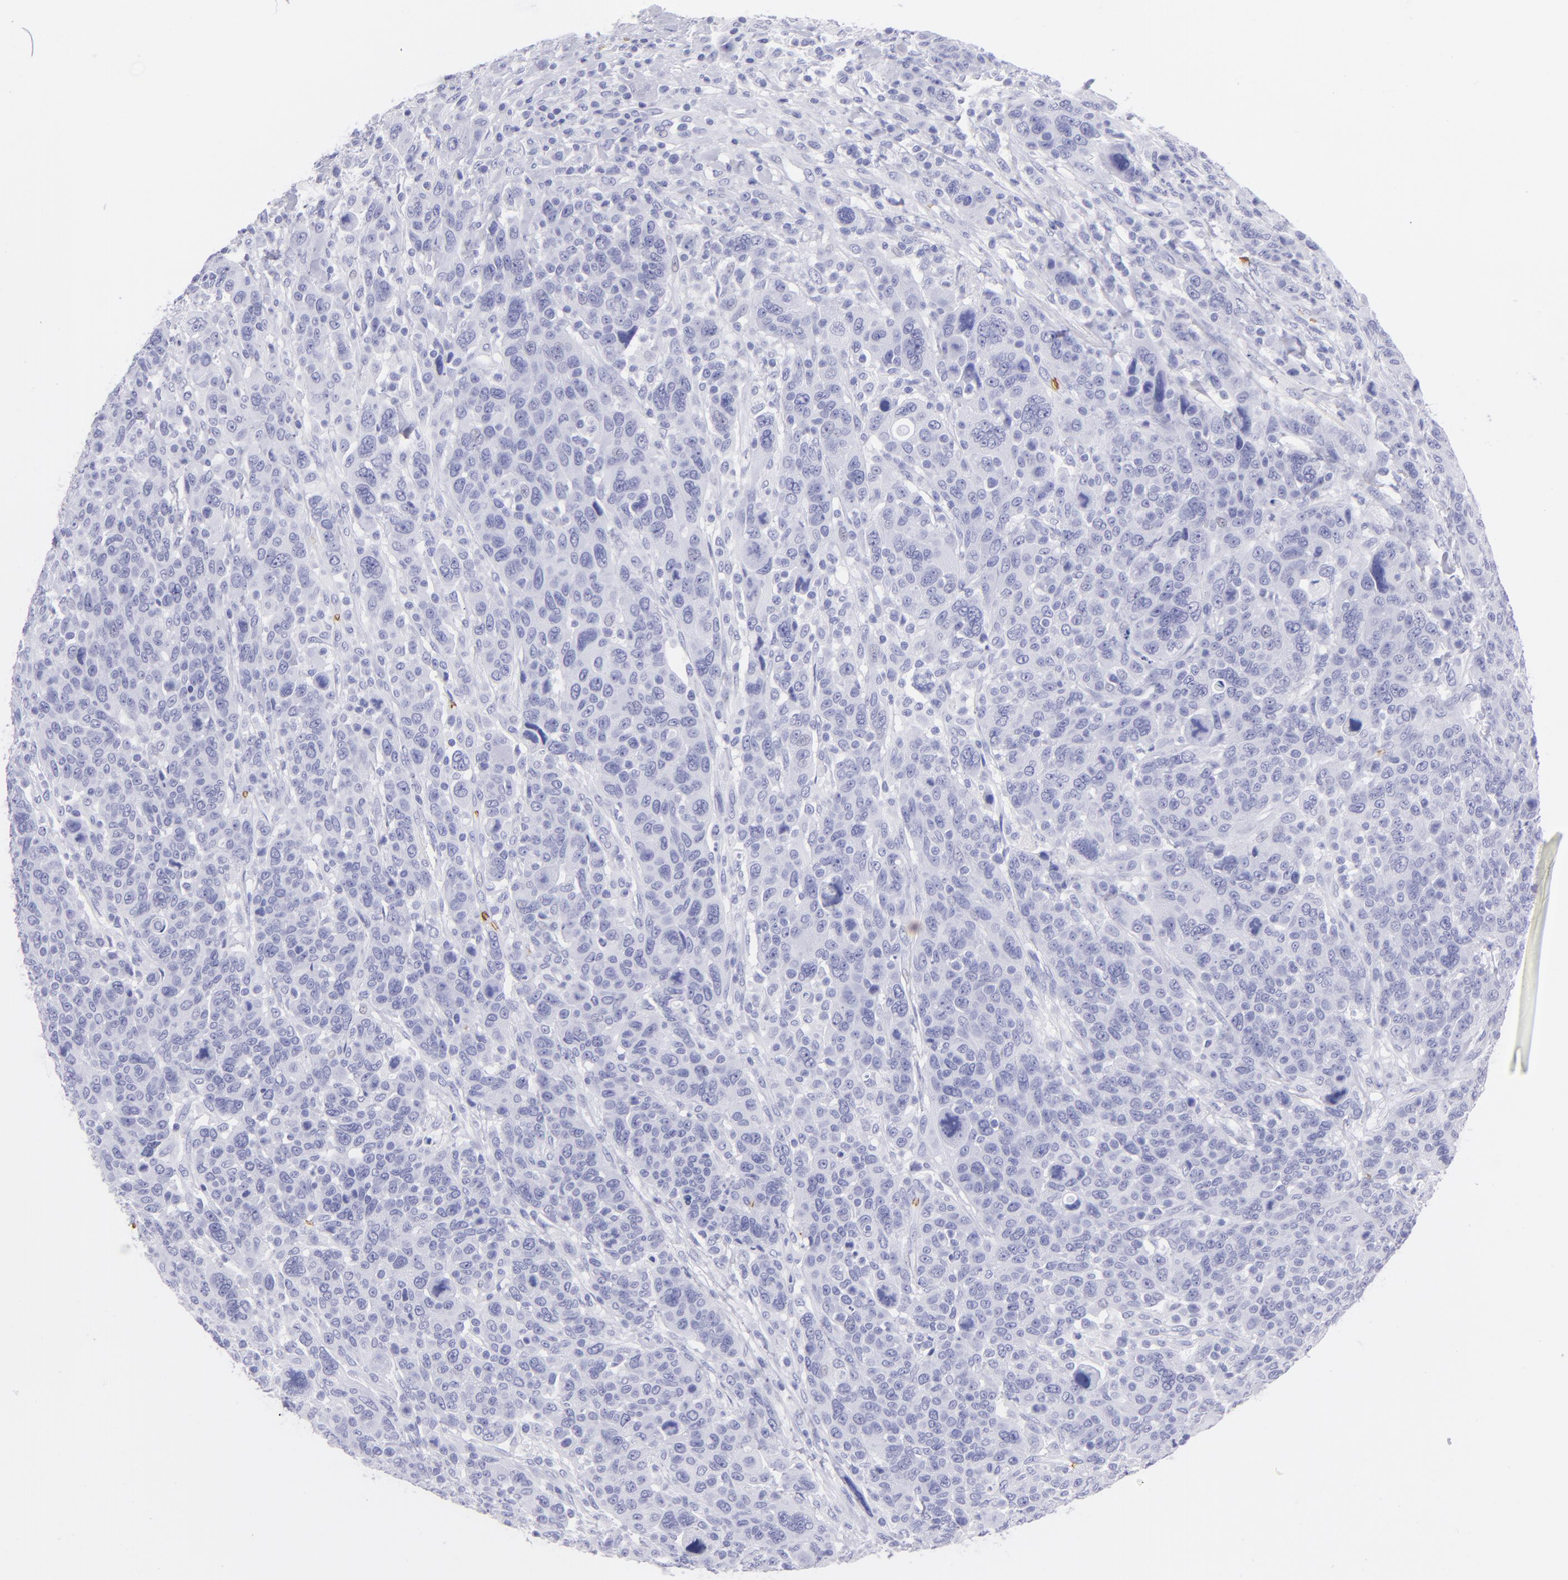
{"staining": {"intensity": "negative", "quantity": "none", "location": "none"}, "tissue": "breast cancer", "cell_type": "Tumor cells", "image_type": "cancer", "snomed": [{"axis": "morphology", "description": "Duct carcinoma"}, {"axis": "topography", "description": "Breast"}], "caption": "Immunohistochemical staining of human infiltrating ductal carcinoma (breast) reveals no significant positivity in tumor cells. The staining is performed using DAB (3,3'-diaminobenzidine) brown chromogen with nuclei counter-stained in using hematoxylin.", "gene": "GYPA", "patient": {"sex": "female", "age": 37}}